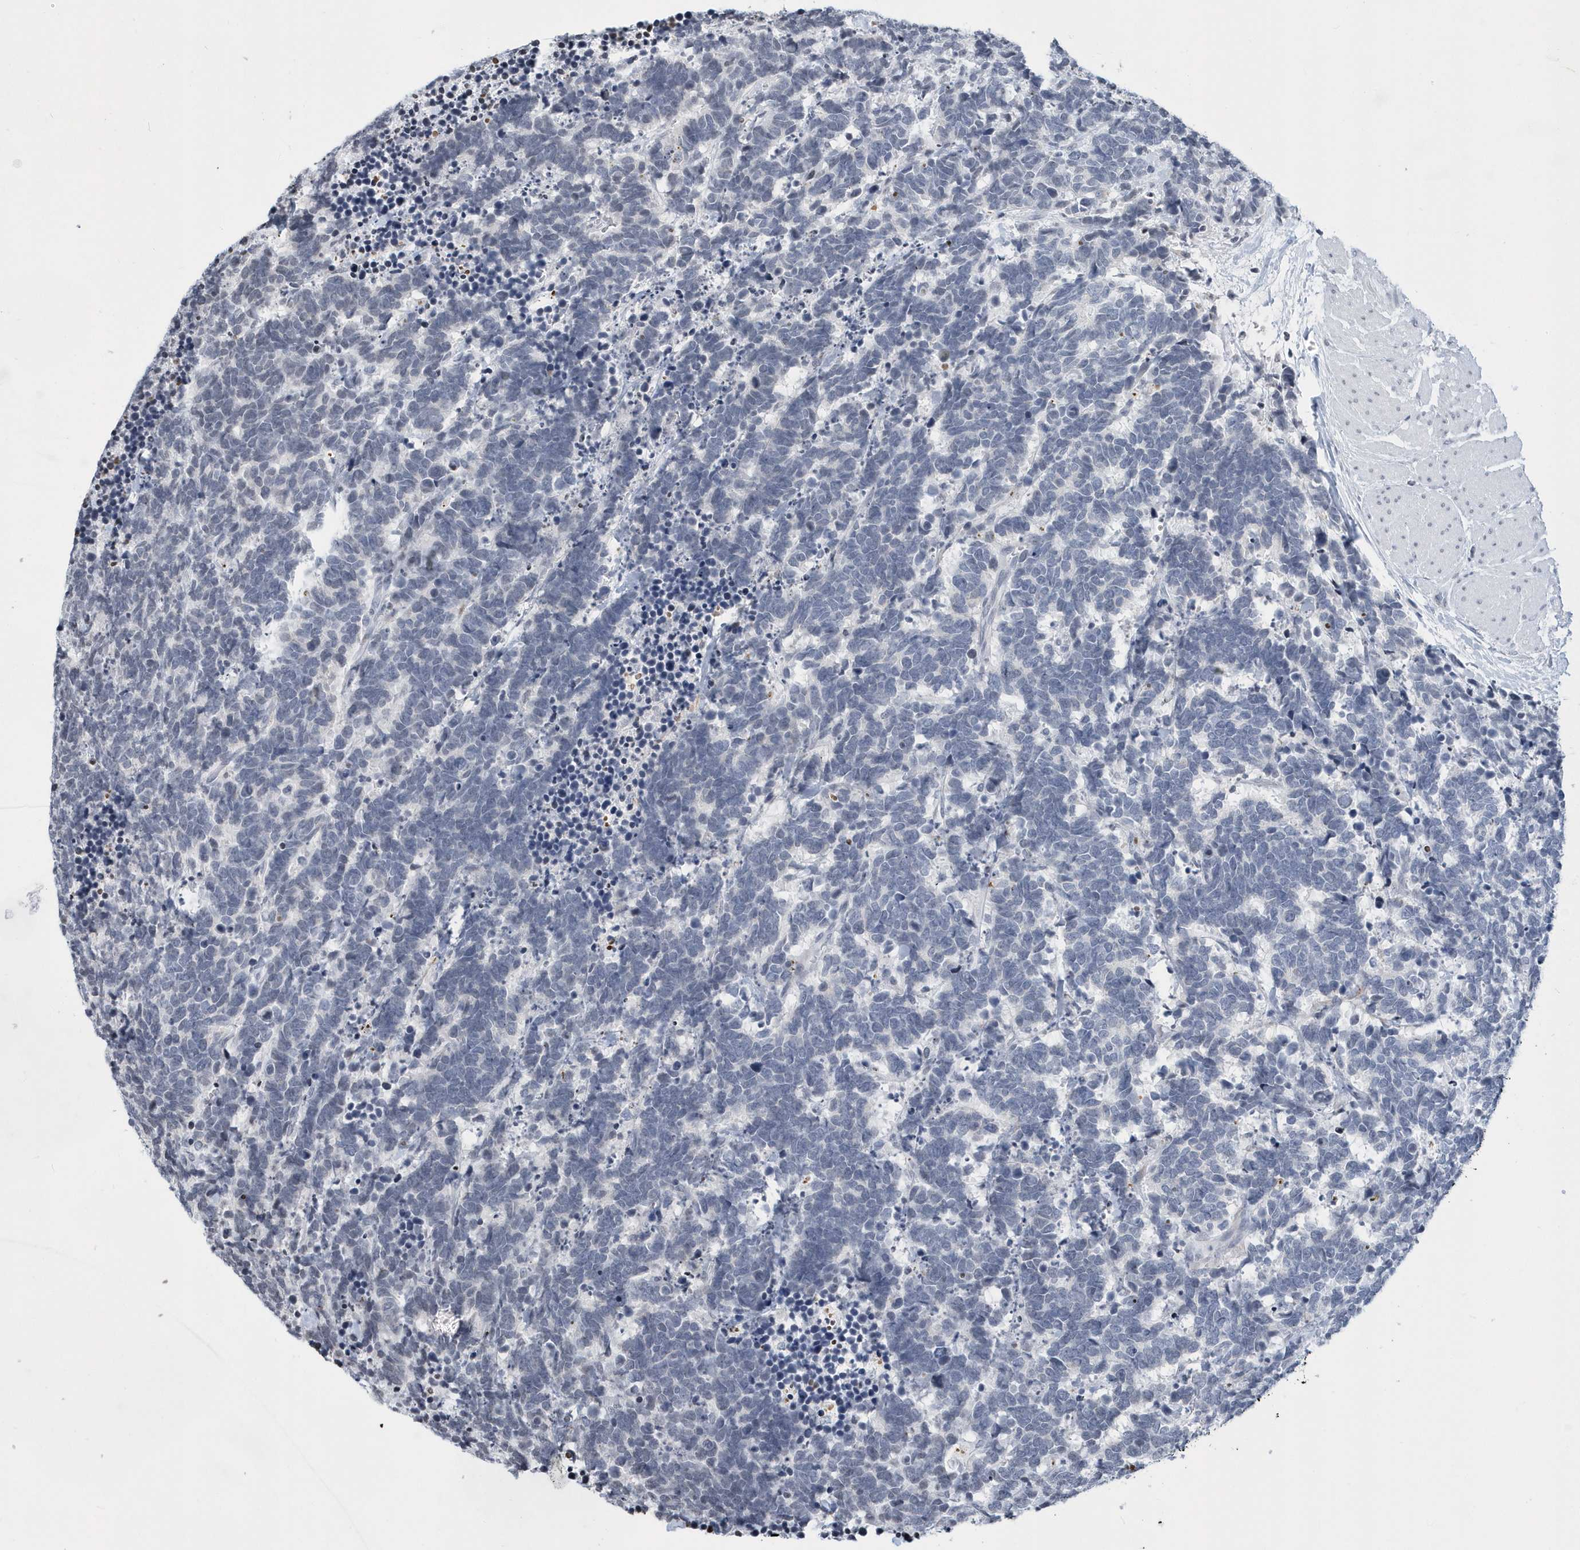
{"staining": {"intensity": "negative", "quantity": "none", "location": "none"}, "tissue": "carcinoid", "cell_type": "Tumor cells", "image_type": "cancer", "snomed": [{"axis": "morphology", "description": "Carcinoma, NOS"}, {"axis": "morphology", "description": "Carcinoid, malignant, NOS"}, {"axis": "topography", "description": "Urinary bladder"}], "caption": "IHC micrograph of neoplastic tissue: carcinoma stained with DAB shows no significant protein staining in tumor cells.", "gene": "VWA5B2", "patient": {"sex": "male", "age": 57}}